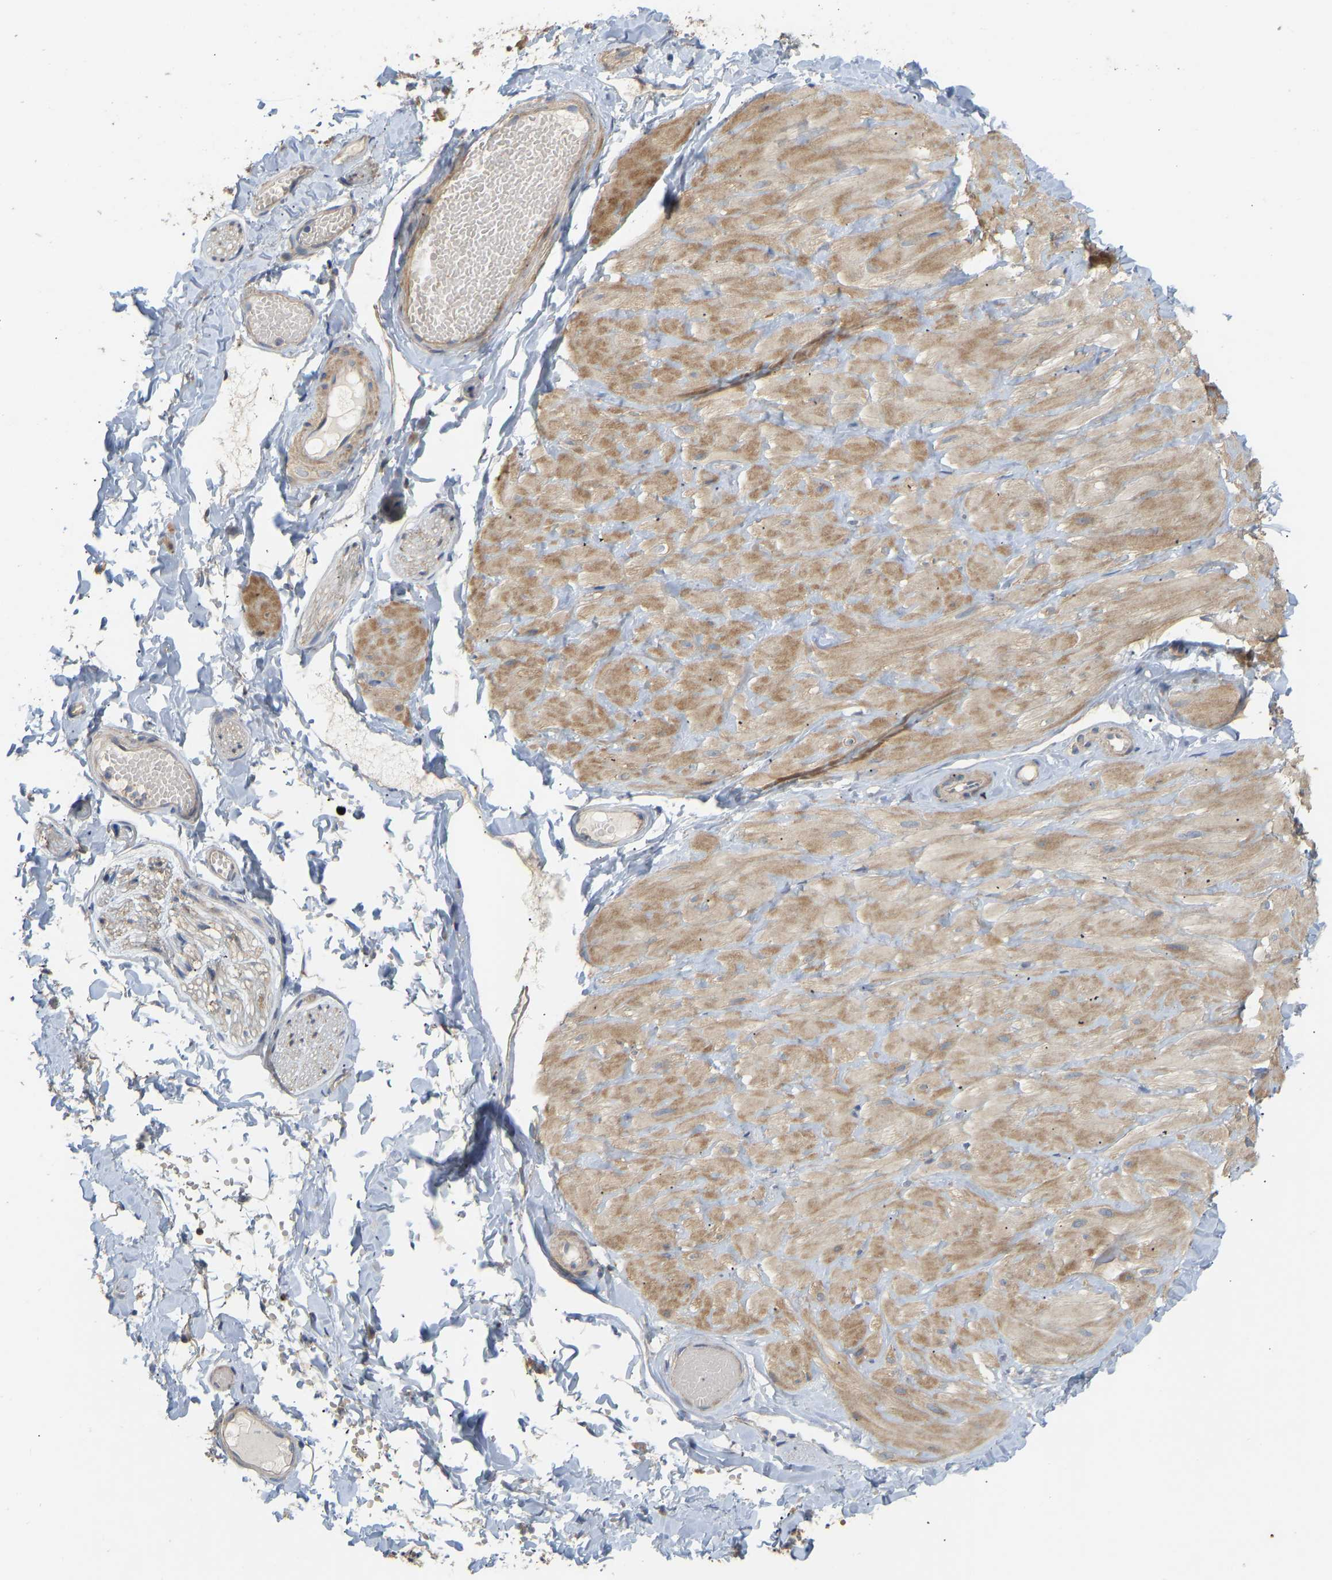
{"staining": {"intensity": "weak", "quantity": "25%-75%", "location": "cytoplasmic/membranous"}, "tissue": "adipose tissue", "cell_type": "Adipocytes", "image_type": "normal", "snomed": [{"axis": "morphology", "description": "Normal tissue, NOS"}, {"axis": "topography", "description": "Adipose tissue"}, {"axis": "topography", "description": "Vascular tissue"}, {"axis": "topography", "description": "Peripheral nerve tissue"}], "caption": "Immunohistochemistry (IHC) photomicrograph of normal adipose tissue: adipose tissue stained using IHC shows low levels of weak protein expression localized specifically in the cytoplasmic/membranous of adipocytes, appearing as a cytoplasmic/membranous brown color.", "gene": "HACD2", "patient": {"sex": "male", "age": 25}}